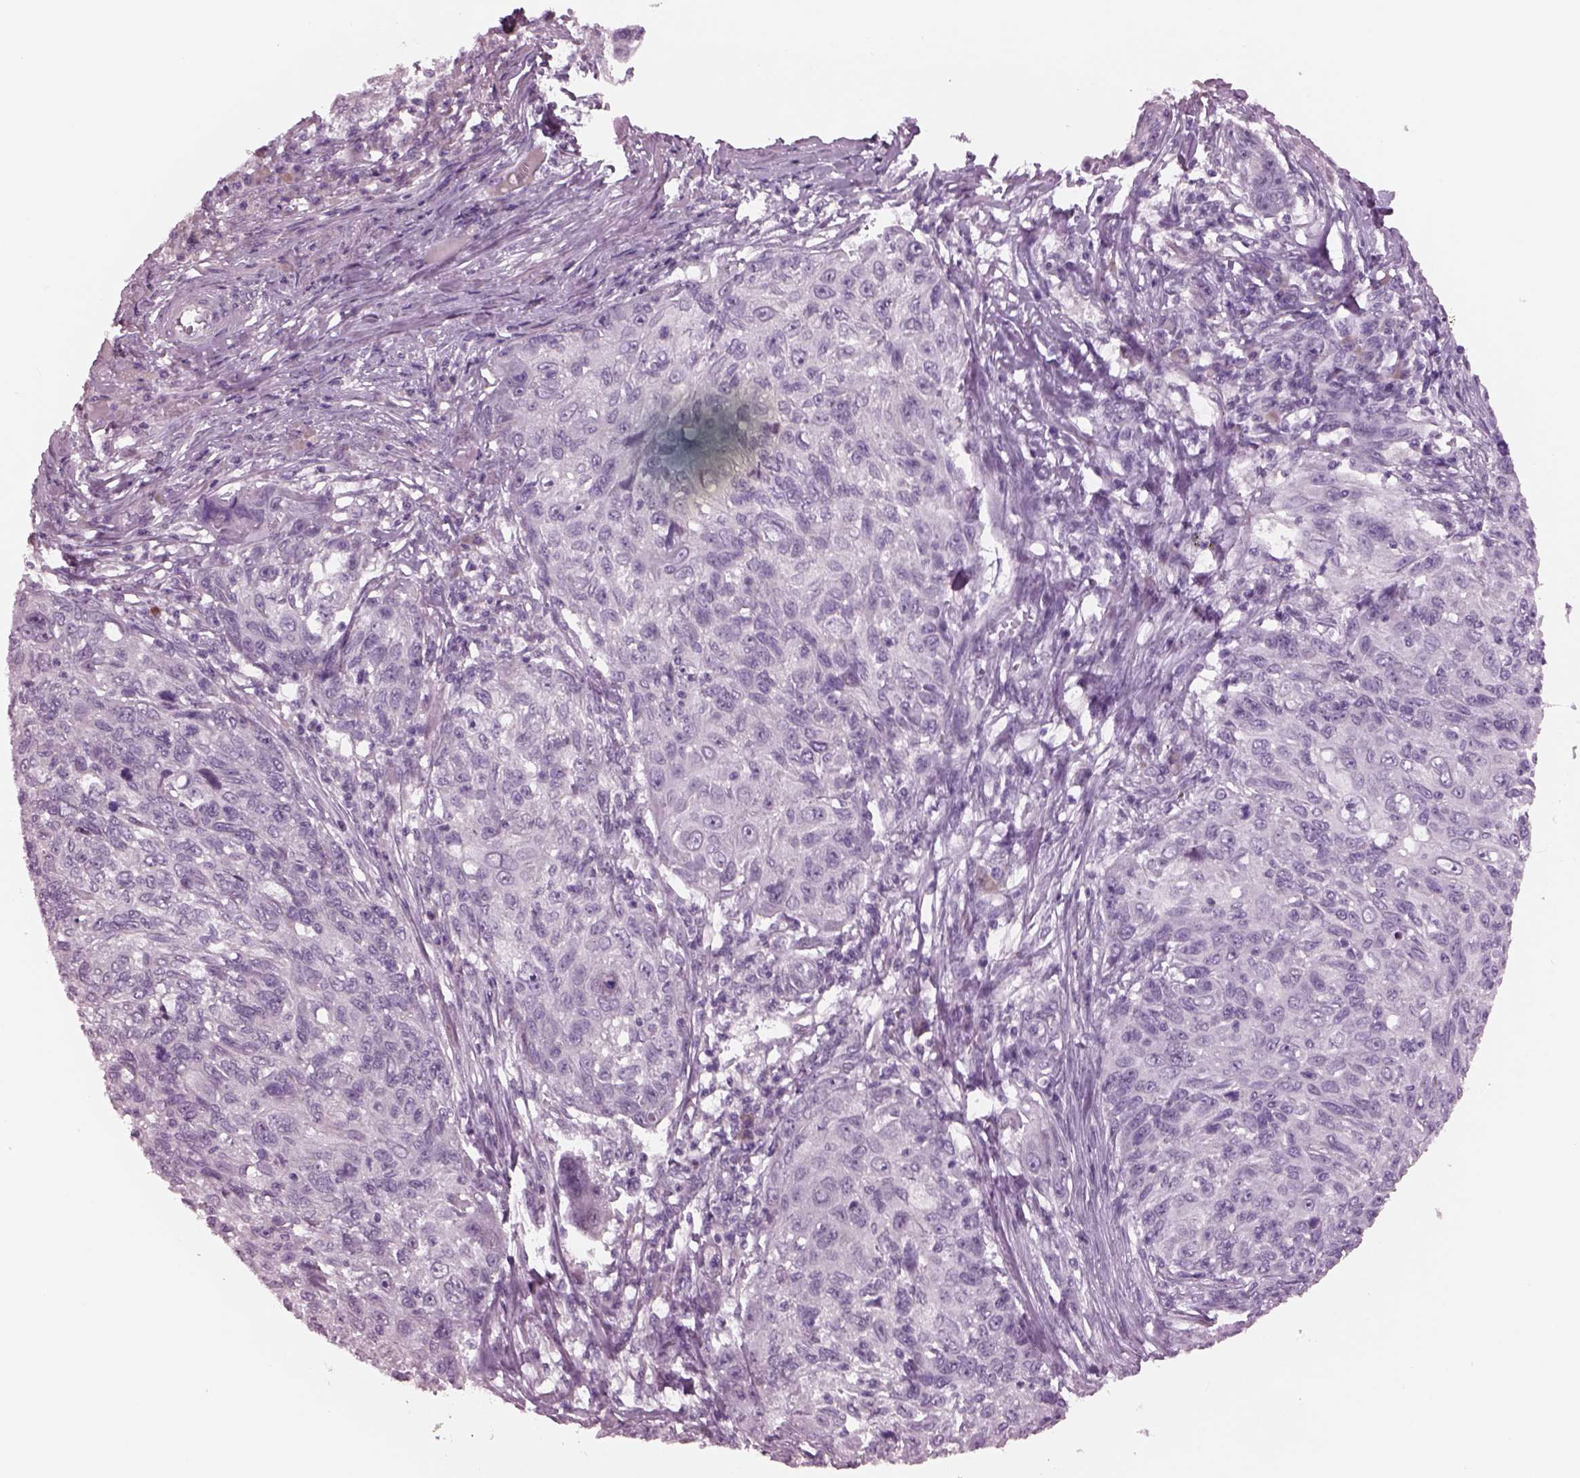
{"staining": {"intensity": "negative", "quantity": "none", "location": "none"}, "tissue": "skin cancer", "cell_type": "Tumor cells", "image_type": "cancer", "snomed": [{"axis": "morphology", "description": "Squamous cell carcinoma, NOS"}, {"axis": "topography", "description": "Skin"}], "caption": "Immunohistochemistry (IHC) micrograph of neoplastic tissue: skin squamous cell carcinoma stained with DAB (3,3'-diaminobenzidine) demonstrates no significant protein positivity in tumor cells. The staining was performed using DAB (3,3'-diaminobenzidine) to visualize the protein expression in brown, while the nuclei were stained in blue with hematoxylin (Magnification: 20x).", "gene": "CYLC1", "patient": {"sex": "male", "age": 92}}